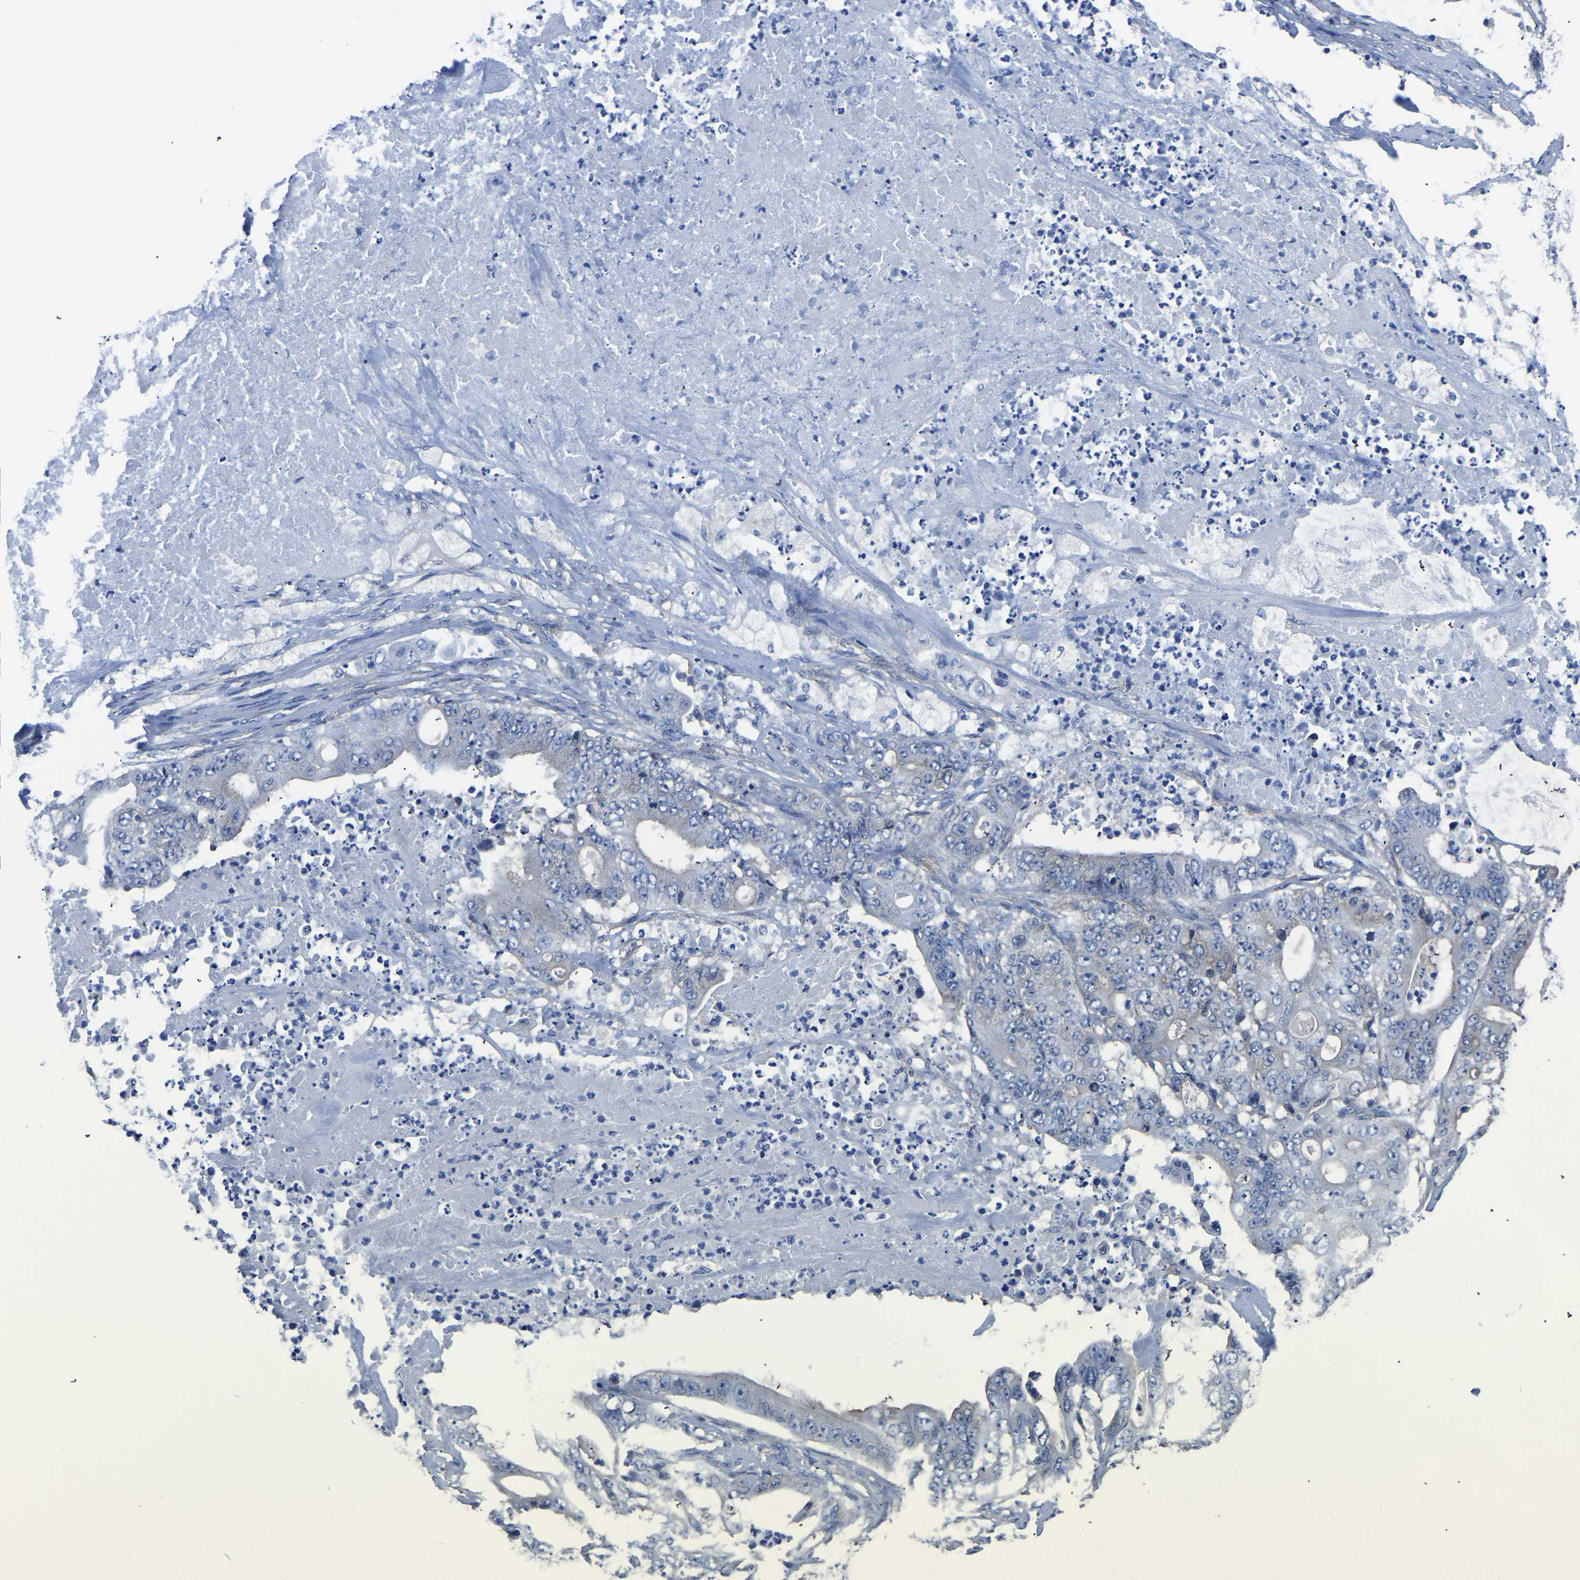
{"staining": {"intensity": "negative", "quantity": "none", "location": "none"}, "tissue": "stomach cancer", "cell_type": "Tumor cells", "image_type": "cancer", "snomed": [{"axis": "morphology", "description": "Adenocarcinoma, NOS"}, {"axis": "topography", "description": "Stomach"}], "caption": "Immunohistochemistry micrograph of neoplastic tissue: human stomach cancer stained with DAB demonstrates no significant protein staining in tumor cells. Nuclei are stained in blue.", "gene": "TFG", "patient": {"sex": "female", "age": 73}}